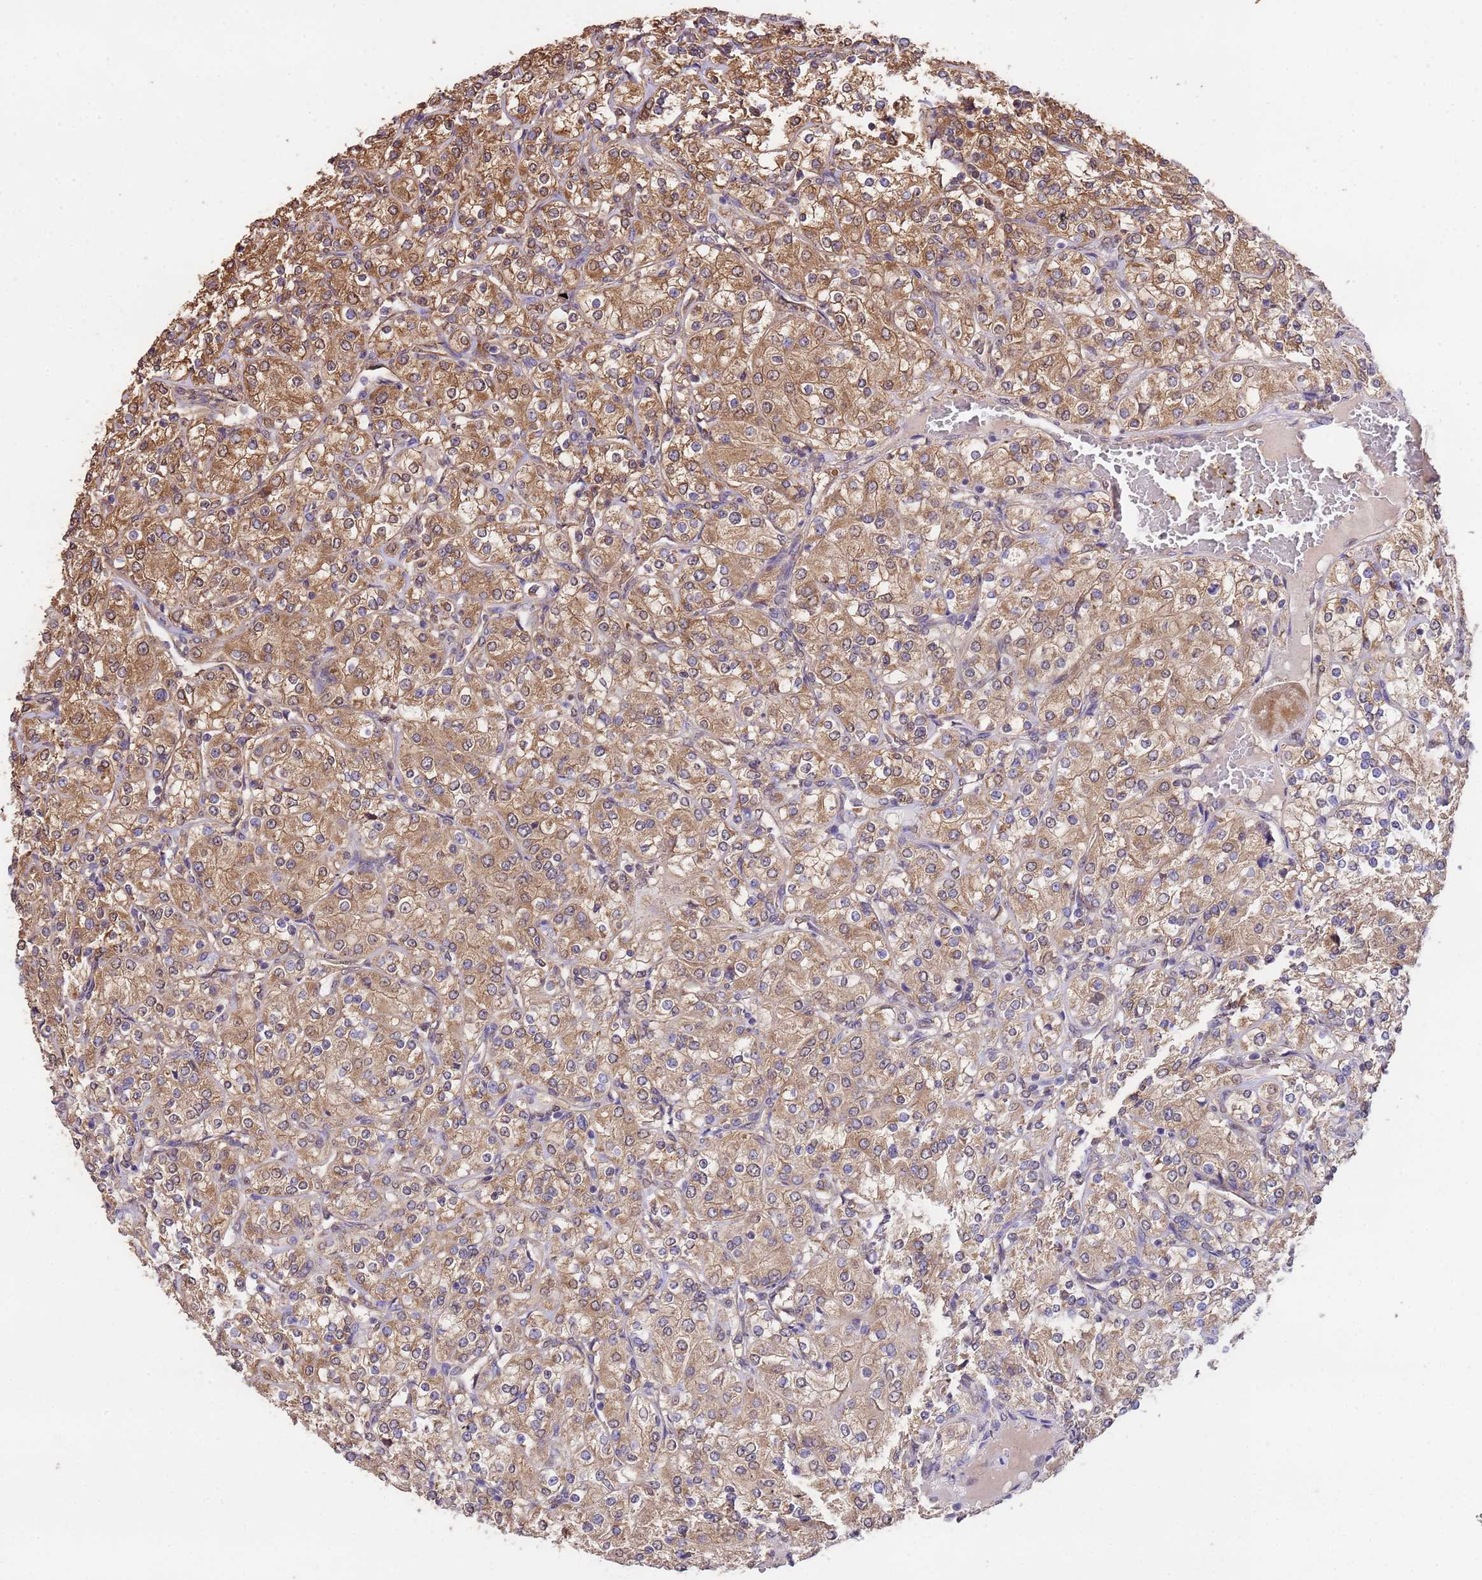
{"staining": {"intensity": "moderate", "quantity": ">75%", "location": "cytoplasmic/membranous"}, "tissue": "renal cancer", "cell_type": "Tumor cells", "image_type": "cancer", "snomed": [{"axis": "morphology", "description": "Adenocarcinoma, NOS"}, {"axis": "topography", "description": "Kidney"}], "caption": "Renal cancer was stained to show a protein in brown. There is medium levels of moderate cytoplasmic/membranous expression in approximately >75% of tumor cells.", "gene": "NPHP1", "patient": {"sex": "male", "age": 77}}